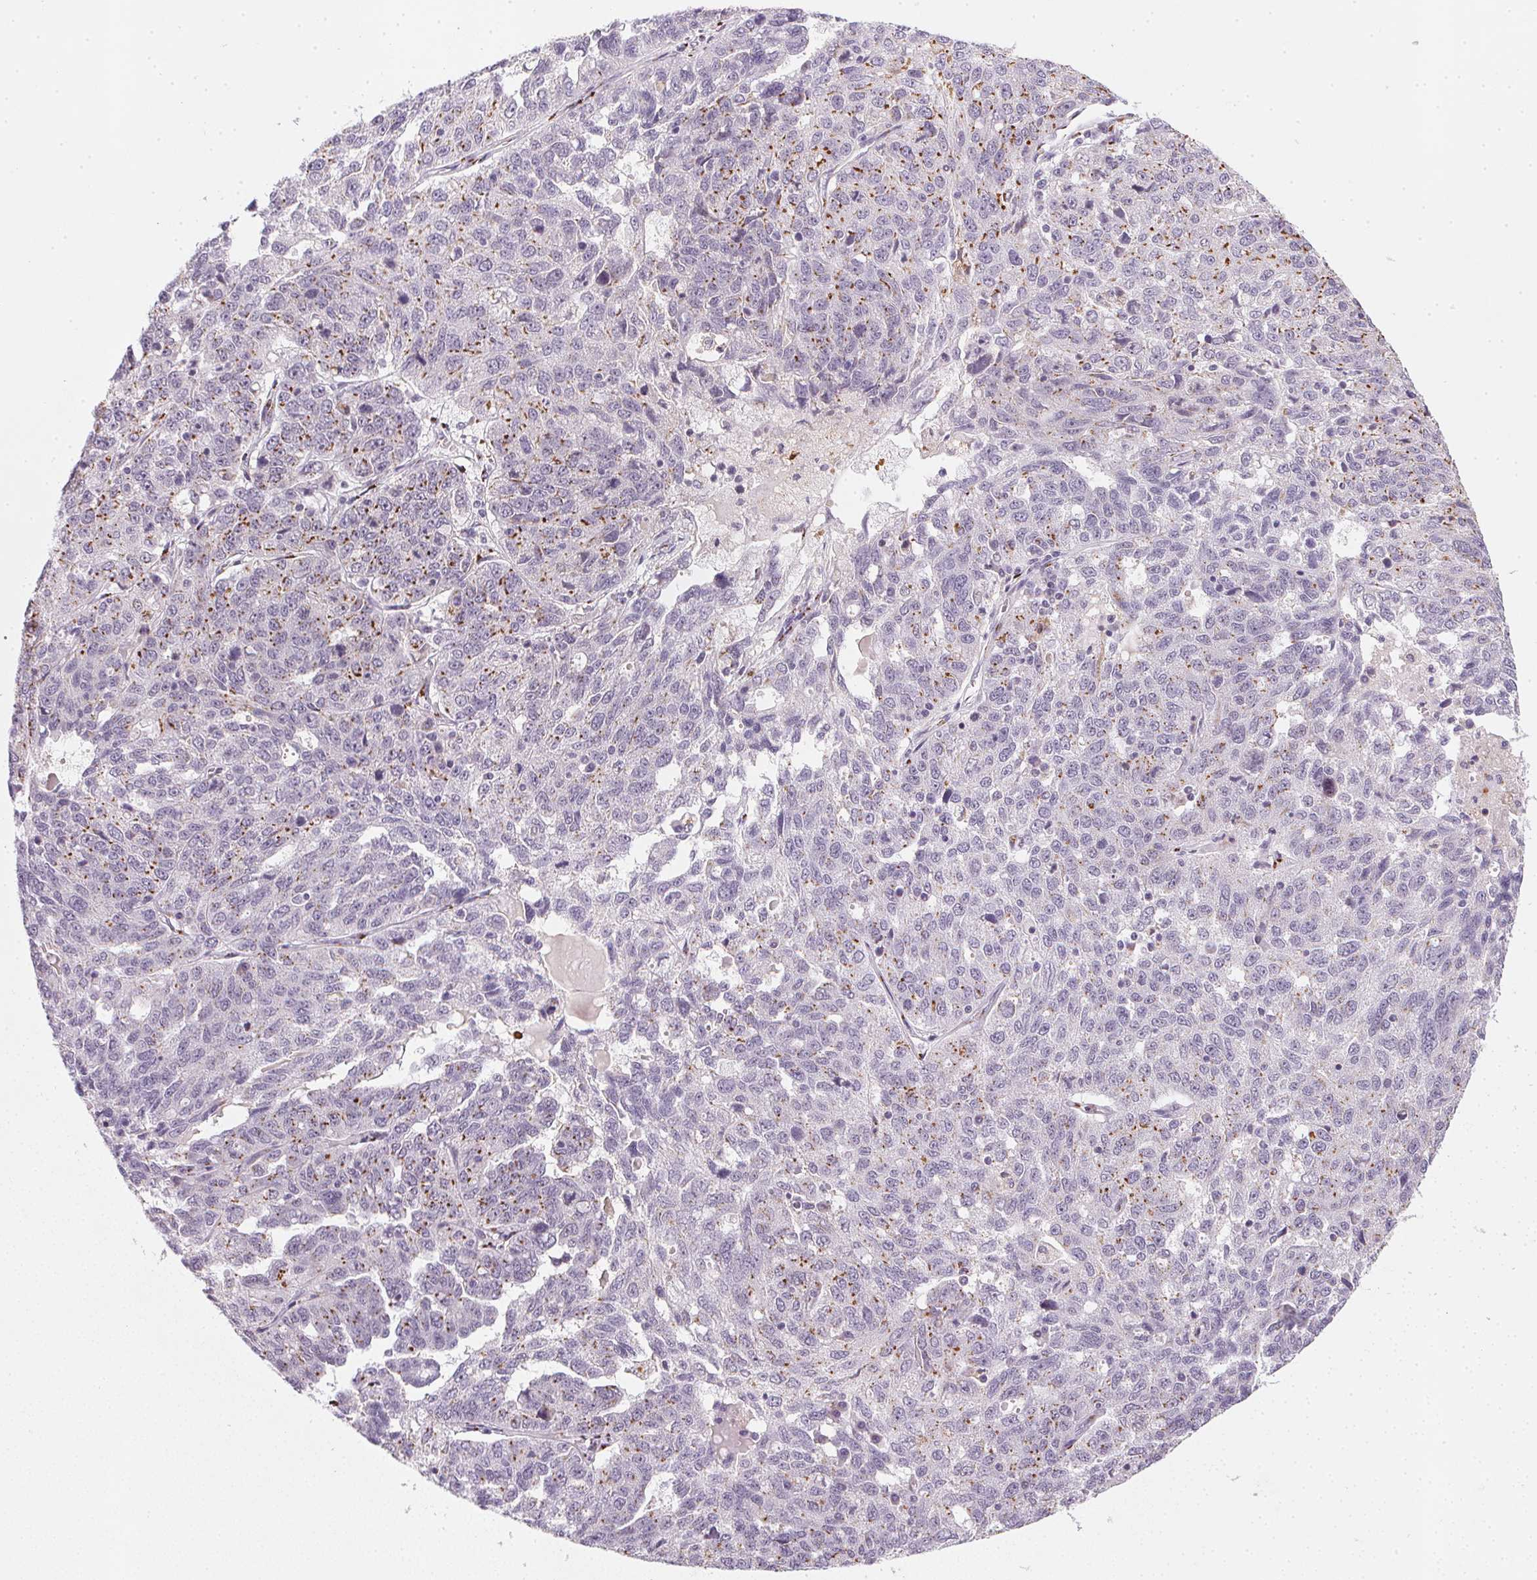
{"staining": {"intensity": "moderate", "quantity": "25%-75%", "location": "cytoplasmic/membranous"}, "tissue": "ovarian cancer", "cell_type": "Tumor cells", "image_type": "cancer", "snomed": [{"axis": "morphology", "description": "Cystadenocarcinoma, serous, NOS"}, {"axis": "topography", "description": "Ovary"}], "caption": "Immunohistochemical staining of human ovarian cancer demonstrates medium levels of moderate cytoplasmic/membranous protein positivity in about 25%-75% of tumor cells.", "gene": "RAB22A", "patient": {"sex": "female", "age": 71}}